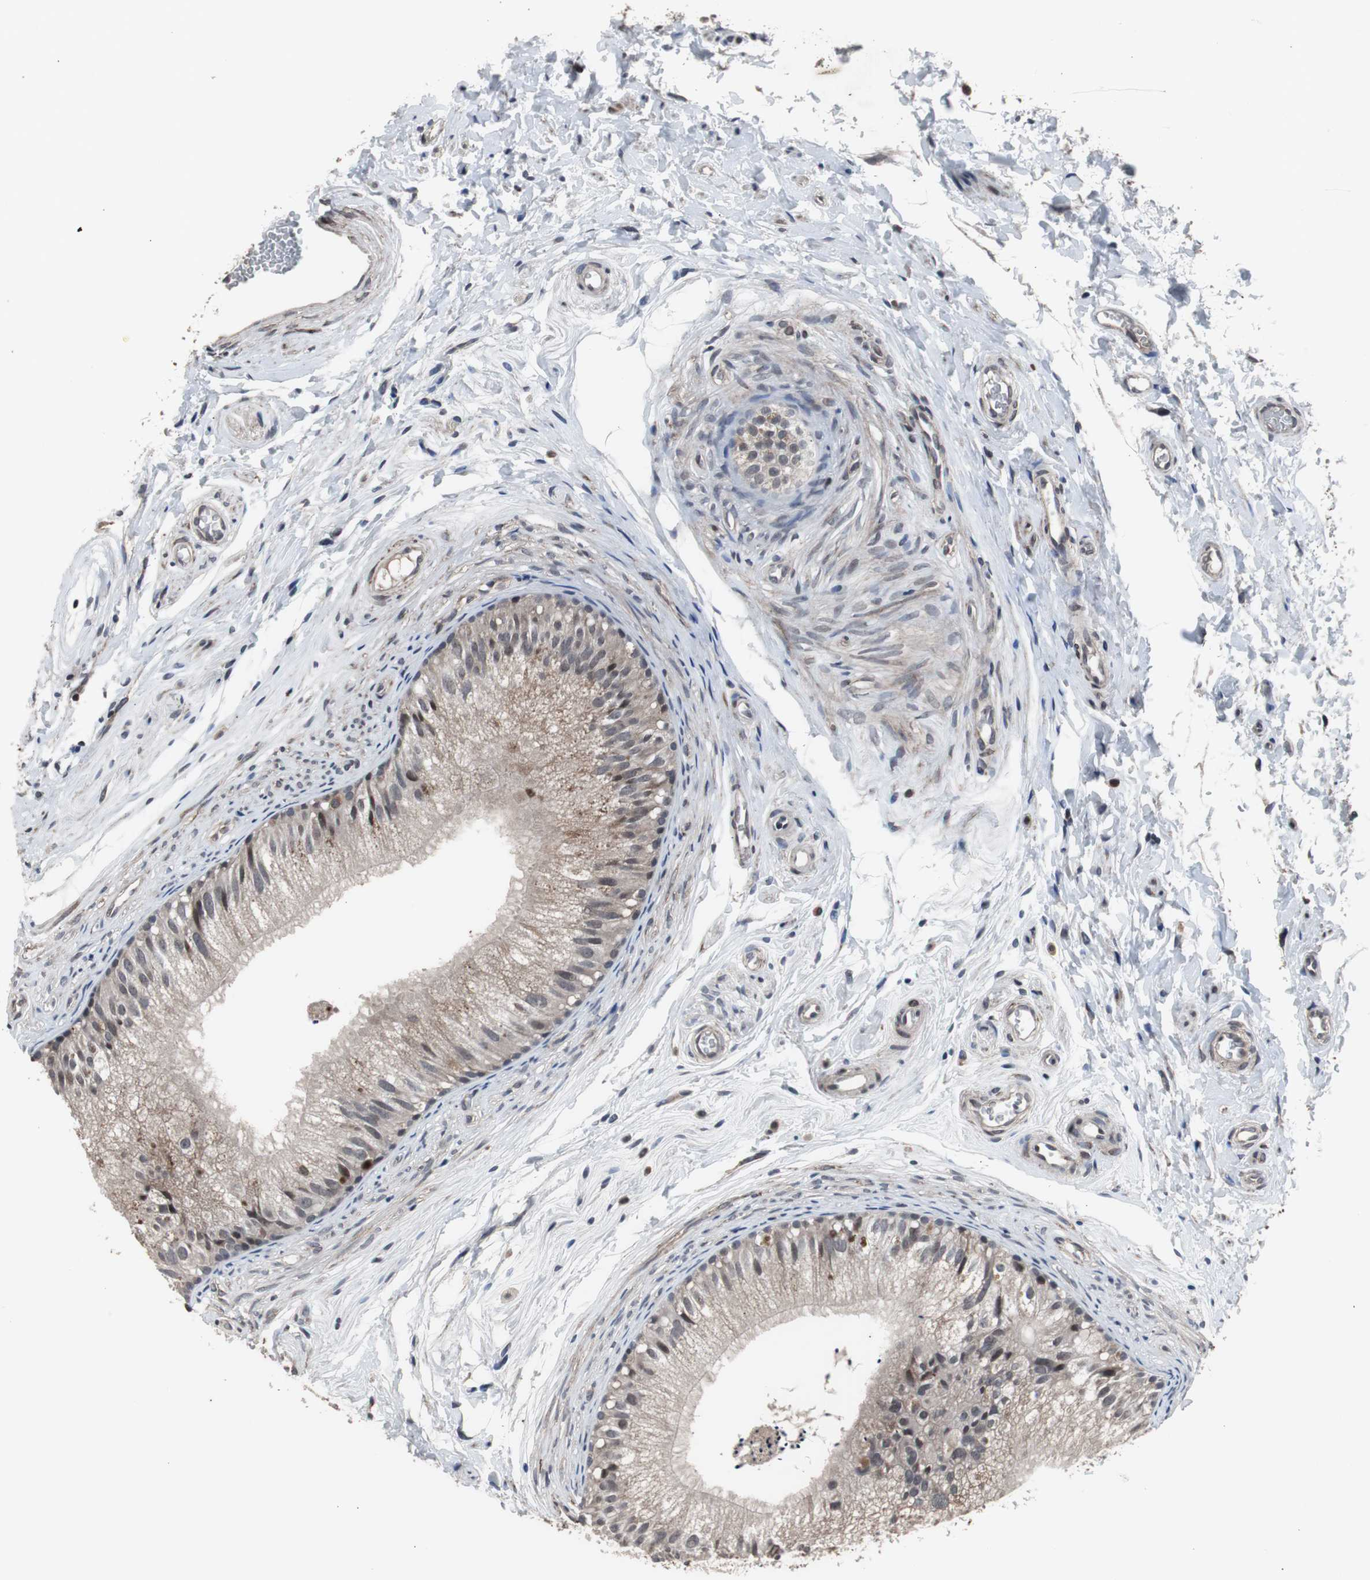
{"staining": {"intensity": "weak", "quantity": ">75%", "location": "cytoplasmic/membranous"}, "tissue": "epididymis", "cell_type": "Glandular cells", "image_type": "normal", "snomed": [{"axis": "morphology", "description": "Normal tissue, NOS"}, {"axis": "topography", "description": "Epididymis"}], "caption": "This image displays immunohistochemistry (IHC) staining of unremarkable human epididymis, with low weak cytoplasmic/membranous positivity in approximately >75% of glandular cells.", "gene": "CRADD", "patient": {"sex": "male", "age": 56}}